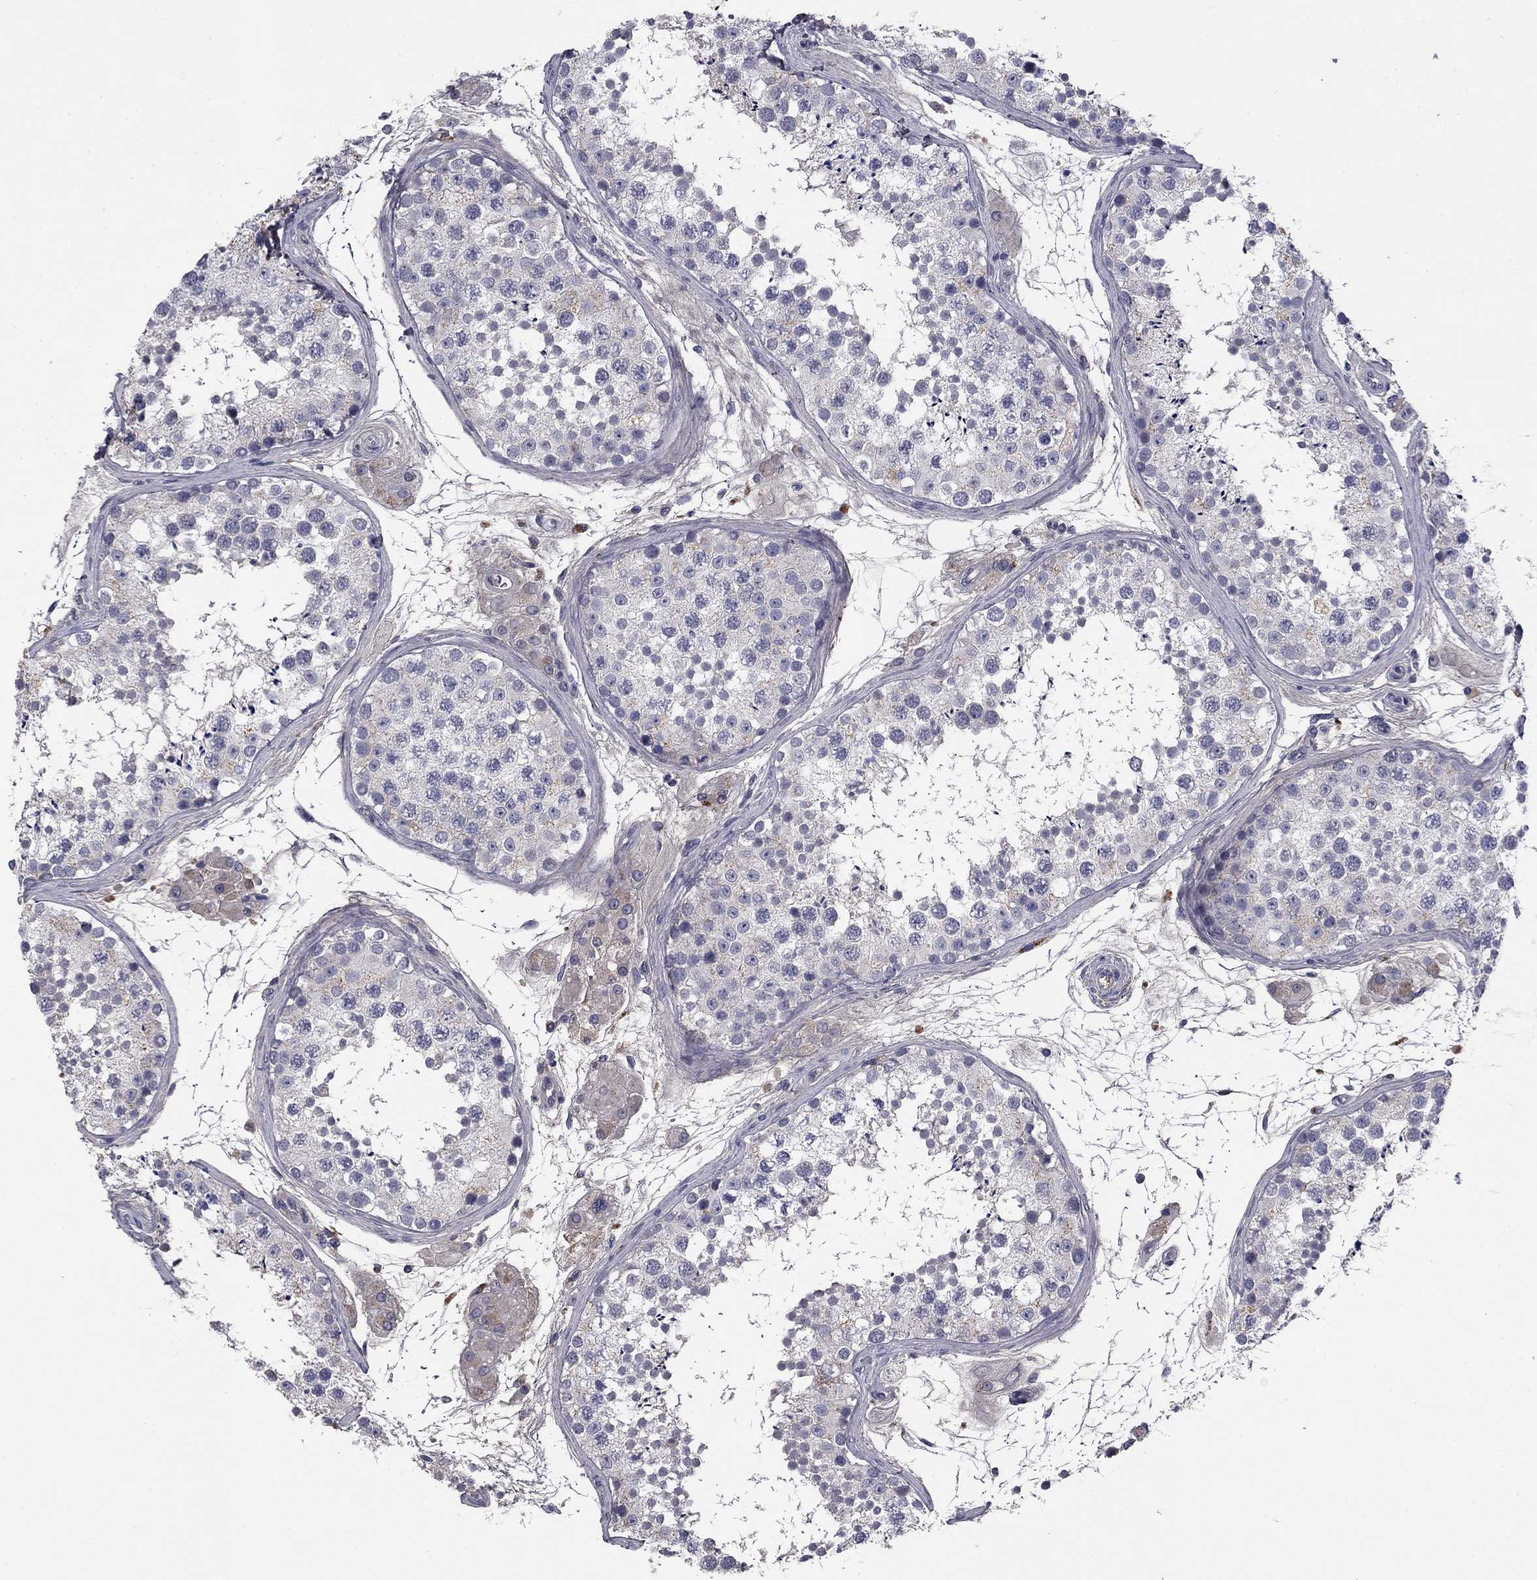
{"staining": {"intensity": "negative", "quantity": "none", "location": "none"}, "tissue": "testis", "cell_type": "Cells in seminiferous ducts", "image_type": "normal", "snomed": [{"axis": "morphology", "description": "Normal tissue, NOS"}, {"axis": "topography", "description": "Testis"}], "caption": "A high-resolution image shows IHC staining of benign testis, which demonstrates no significant expression in cells in seminiferous ducts.", "gene": "COL2A1", "patient": {"sex": "male", "age": 41}}